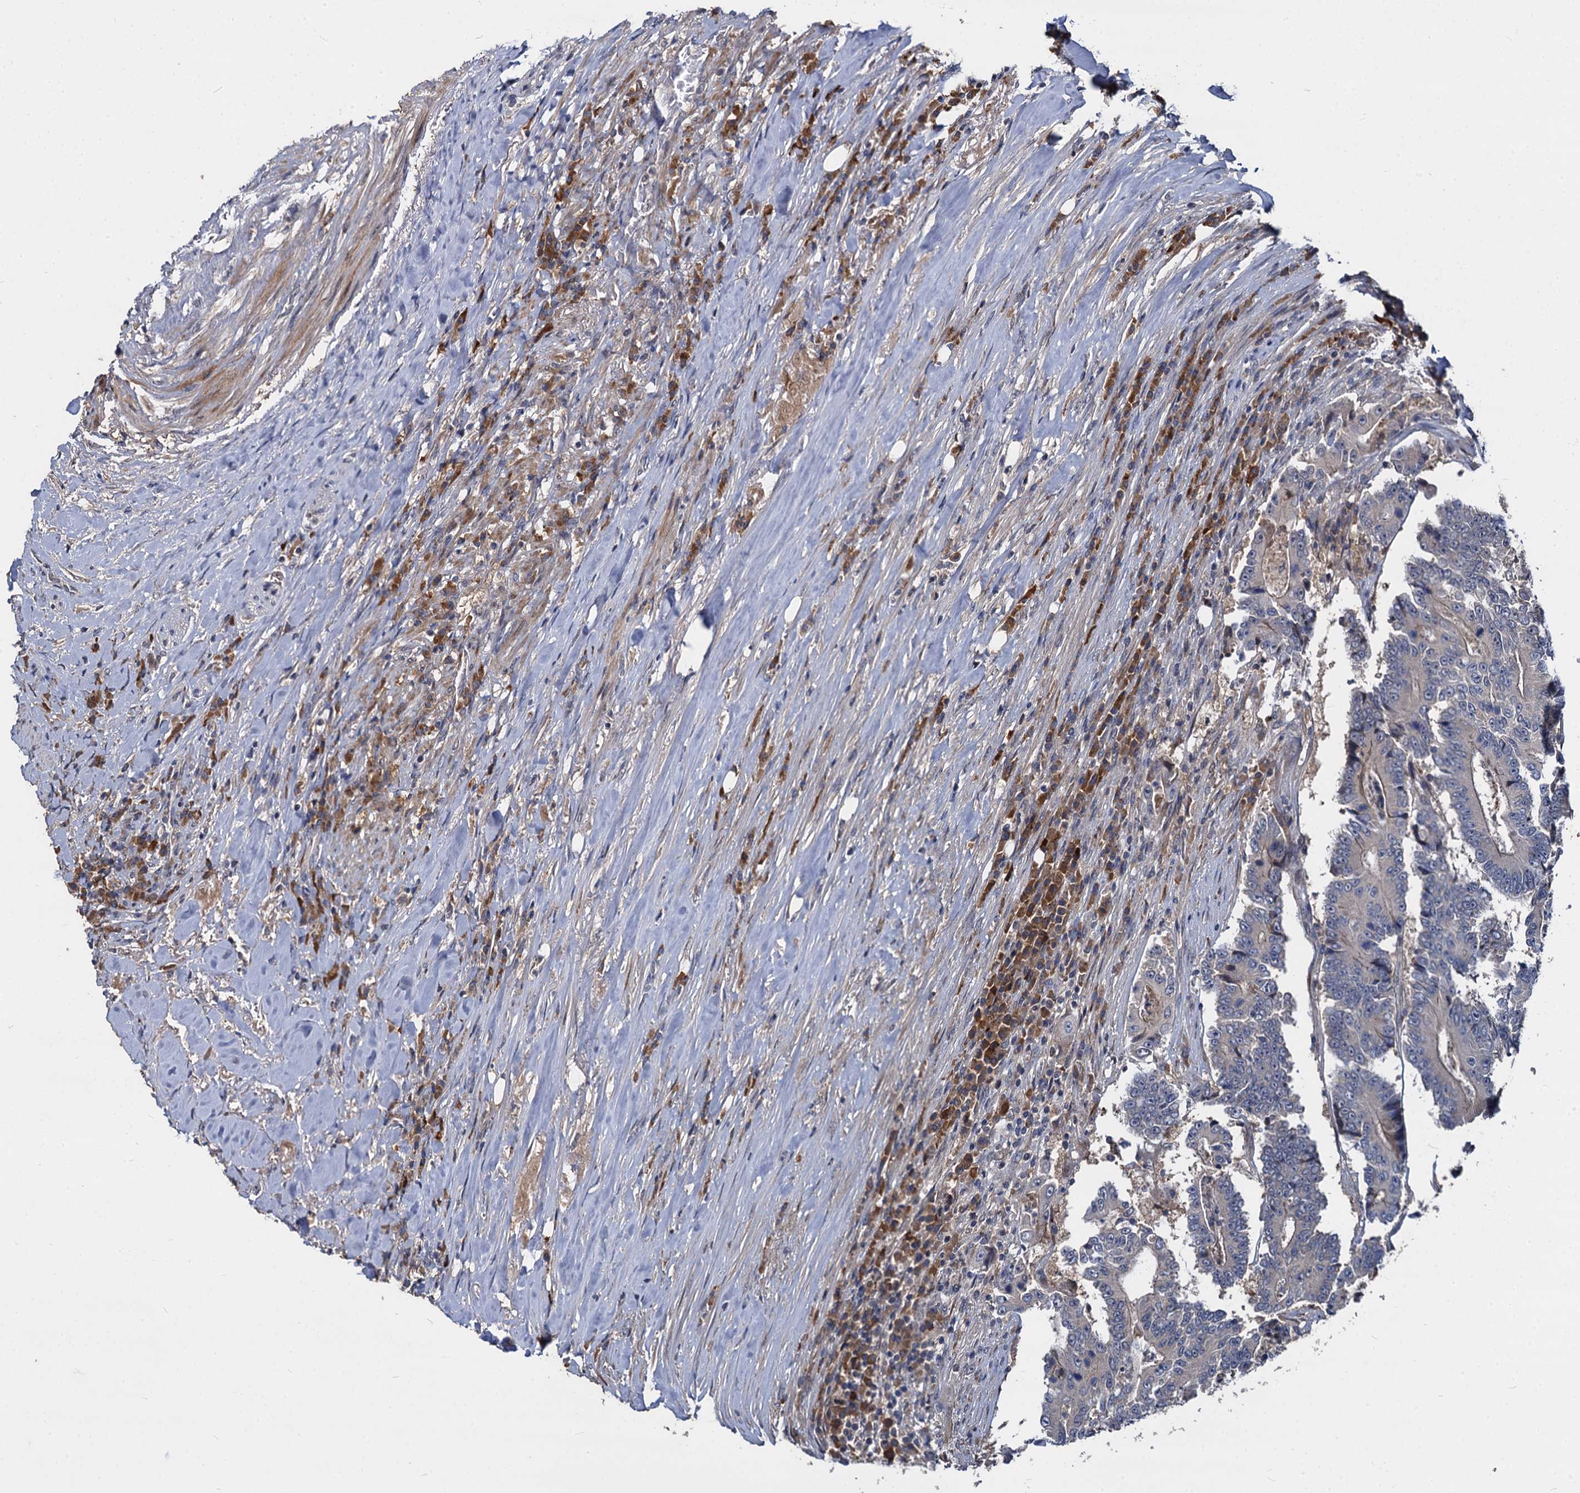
{"staining": {"intensity": "negative", "quantity": "none", "location": "none"}, "tissue": "colorectal cancer", "cell_type": "Tumor cells", "image_type": "cancer", "snomed": [{"axis": "morphology", "description": "Adenocarcinoma, NOS"}, {"axis": "topography", "description": "Colon"}], "caption": "Immunohistochemical staining of colorectal adenocarcinoma shows no significant expression in tumor cells. Nuclei are stained in blue.", "gene": "CCDC184", "patient": {"sex": "male", "age": 83}}